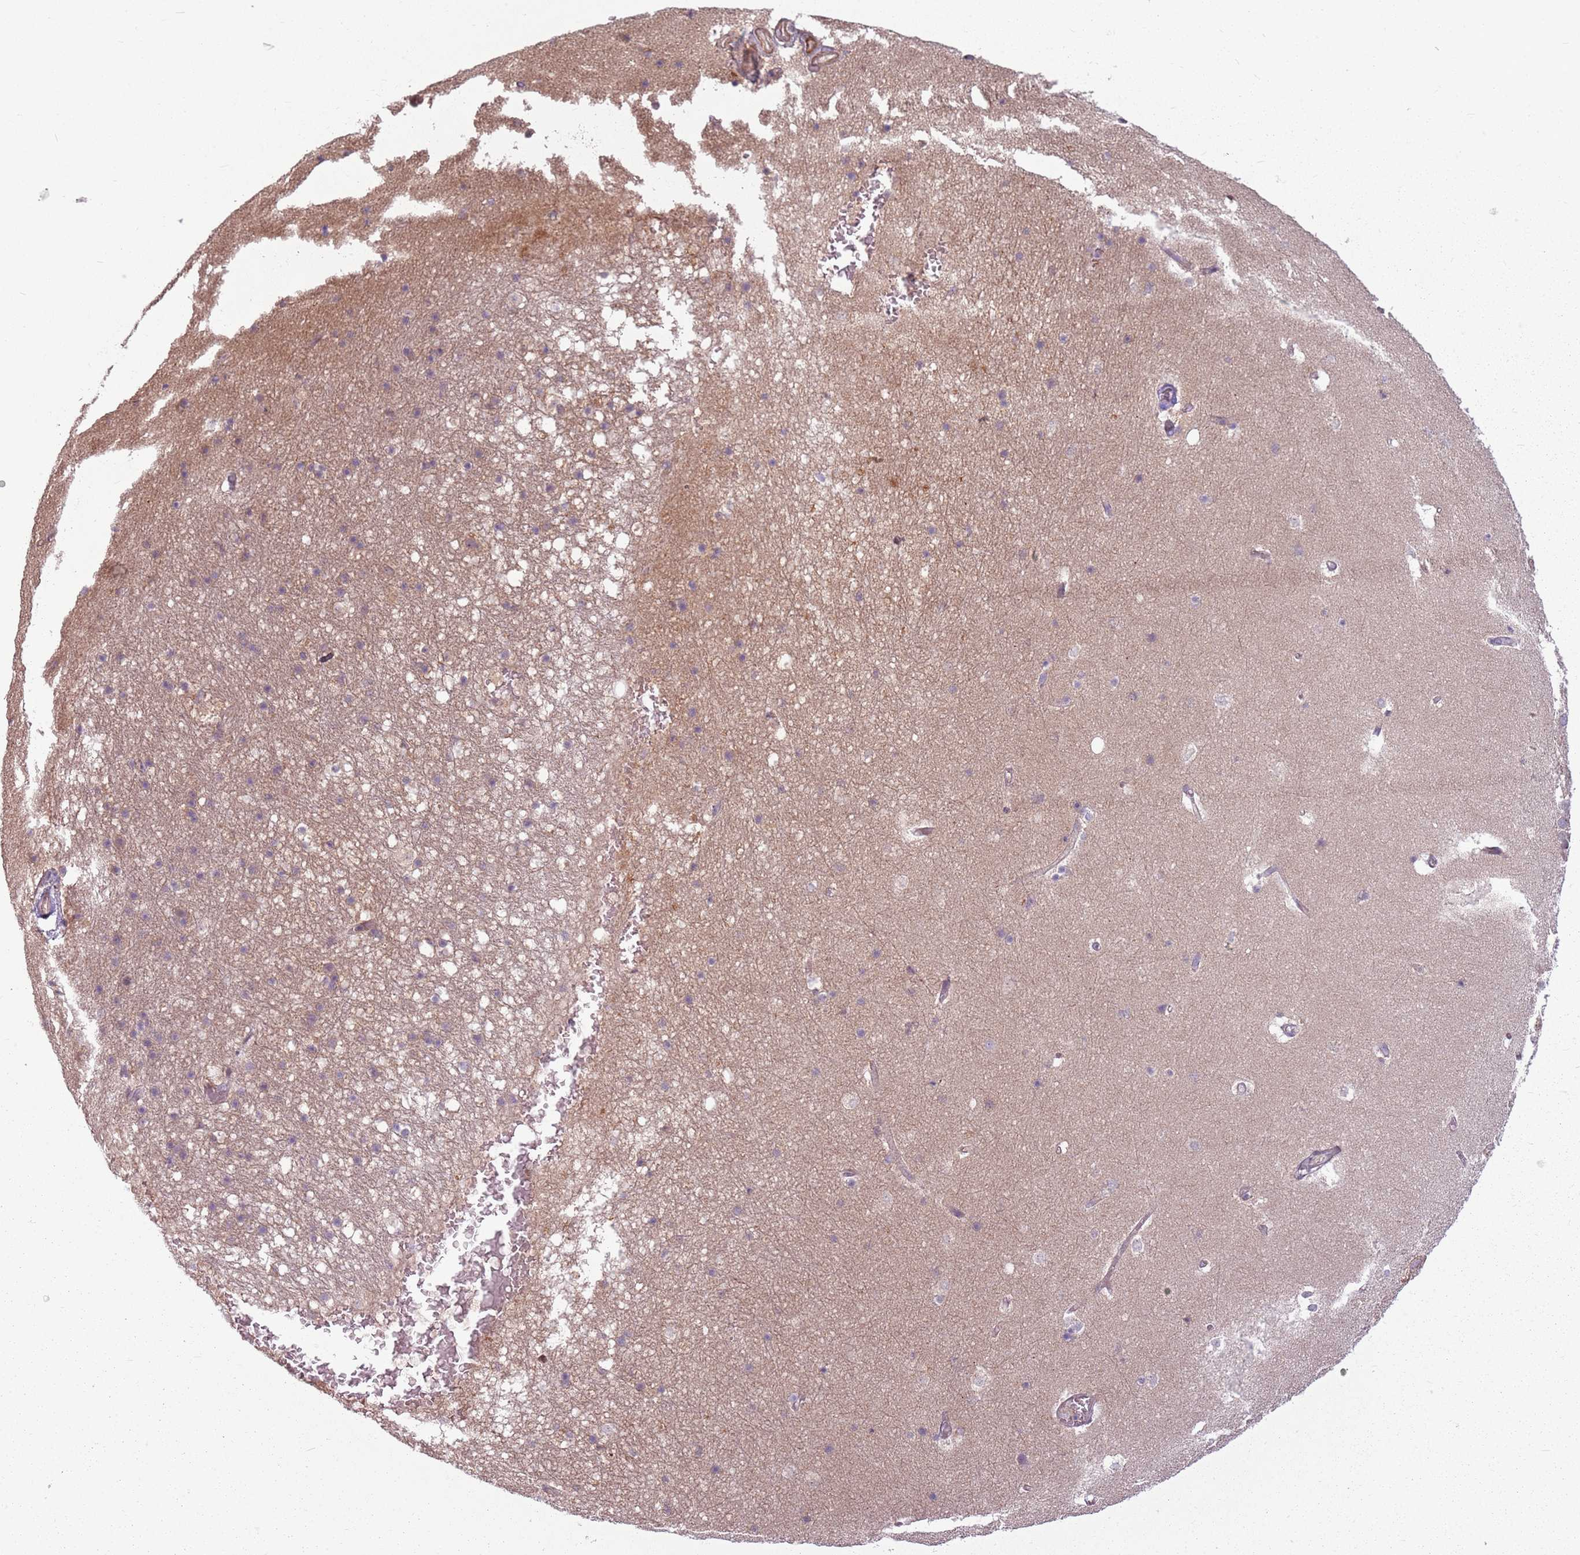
{"staining": {"intensity": "weak", "quantity": "25%-75%", "location": "cytoplasmic/membranous"}, "tissue": "hippocampus", "cell_type": "Glial cells", "image_type": "normal", "snomed": [{"axis": "morphology", "description": "Normal tissue, NOS"}, {"axis": "topography", "description": "Hippocampus"}], "caption": "Brown immunohistochemical staining in benign human hippocampus reveals weak cytoplasmic/membranous staining in about 25%-75% of glial cells. Ihc stains the protein in brown and the nuclei are stained blue.", "gene": "RPL21", "patient": {"sex": "female", "age": 52}}